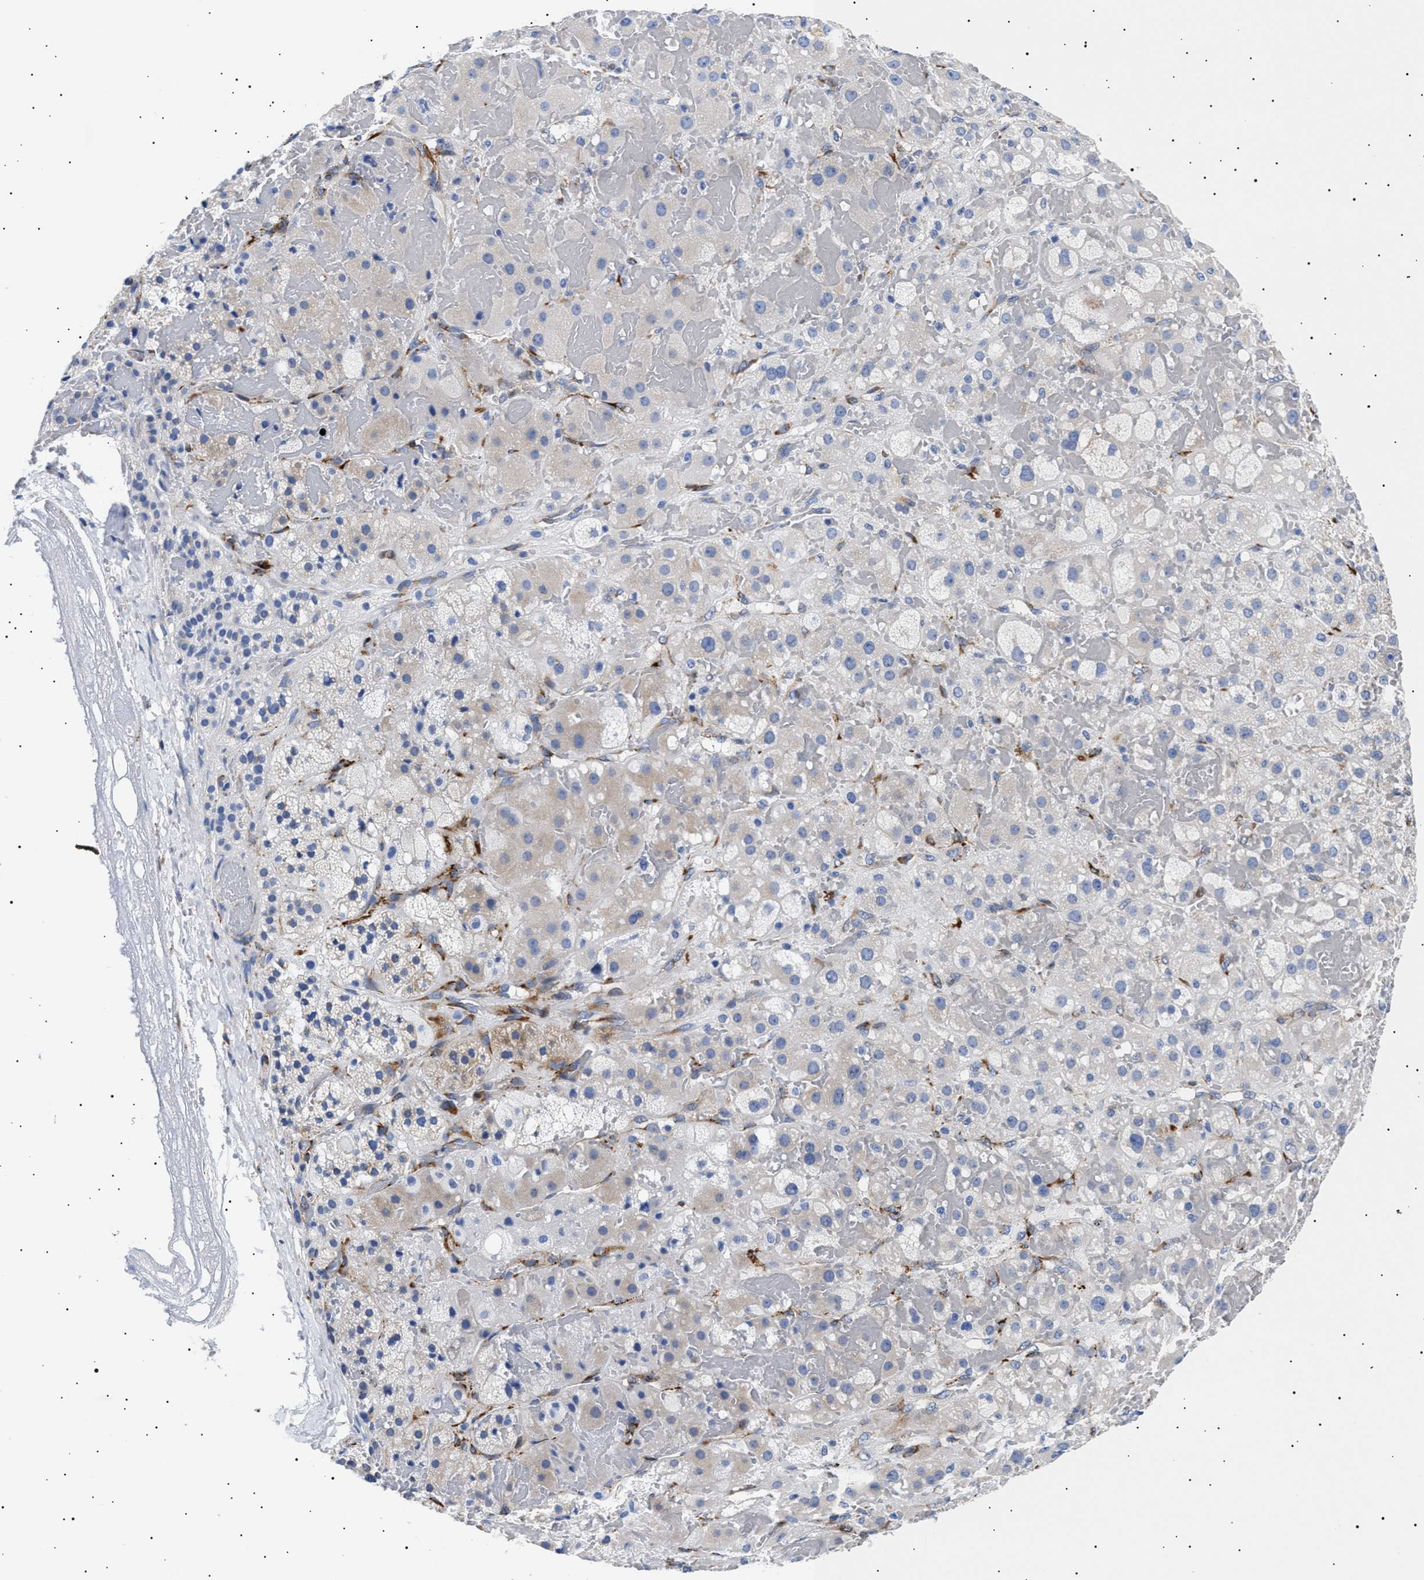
{"staining": {"intensity": "strong", "quantity": "<25%", "location": "cytoplasmic/membranous"}, "tissue": "adrenal gland", "cell_type": "Glandular cells", "image_type": "normal", "snomed": [{"axis": "morphology", "description": "Normal tissue, NOS"}, {"axis": "topography", "description": "Adrenal gland"}], "caption": "Protein staining displays strong cytoplasmic/membranous staining in about <25% of glandular cells in normal adrenal gland. Using DAB (3,3'-diaminobenzidine) (brown) and hematoxylin (blue) stains, captured at high magnification using brightfield microscopy.", "gene": "HEMGN", "patient": {"sex": "female", "age": 47}}